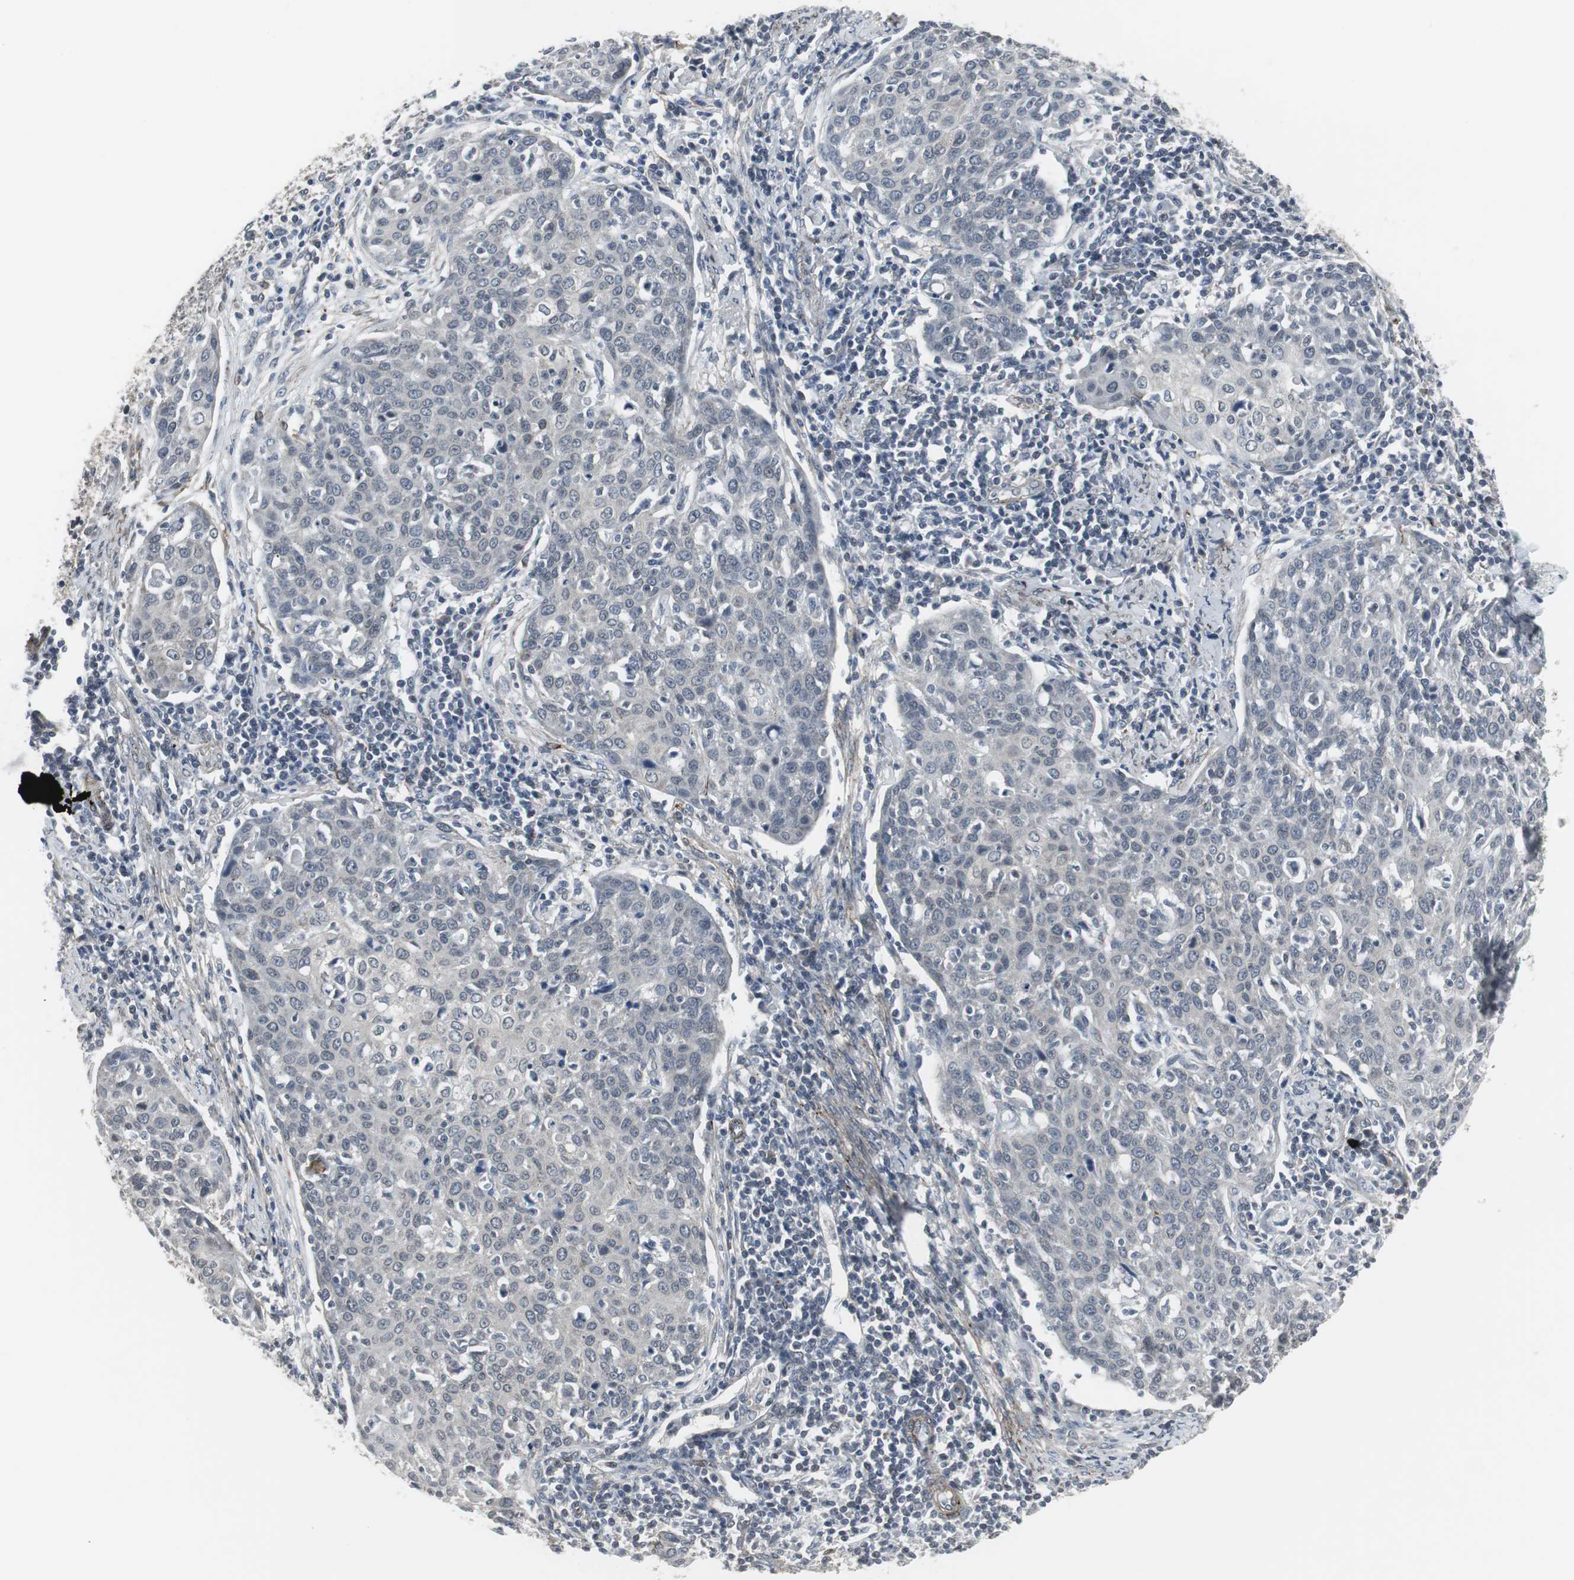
{"staining": {"intensity": "weak", "quantity": ">75%", "location": "cytoplasmic/membranous"}, "tissue": "cervical cancer", "cell_type": "Tumor cells", "image_type": "cancer", "snomed": [{"axis": "morphology", "description": "Squamous cell carcinoma, NOS"}, {"axis": "topography", "description": "Cervix"}], "caption": "Brown immunohistochemical staining in squamous cell carcinoma (cervical) exhibits weak cytoplasmic/membranous expression in about >75% of tumor cells.", "gene": "SCYL3", "patient": {"sex": "female", "age": 38}}